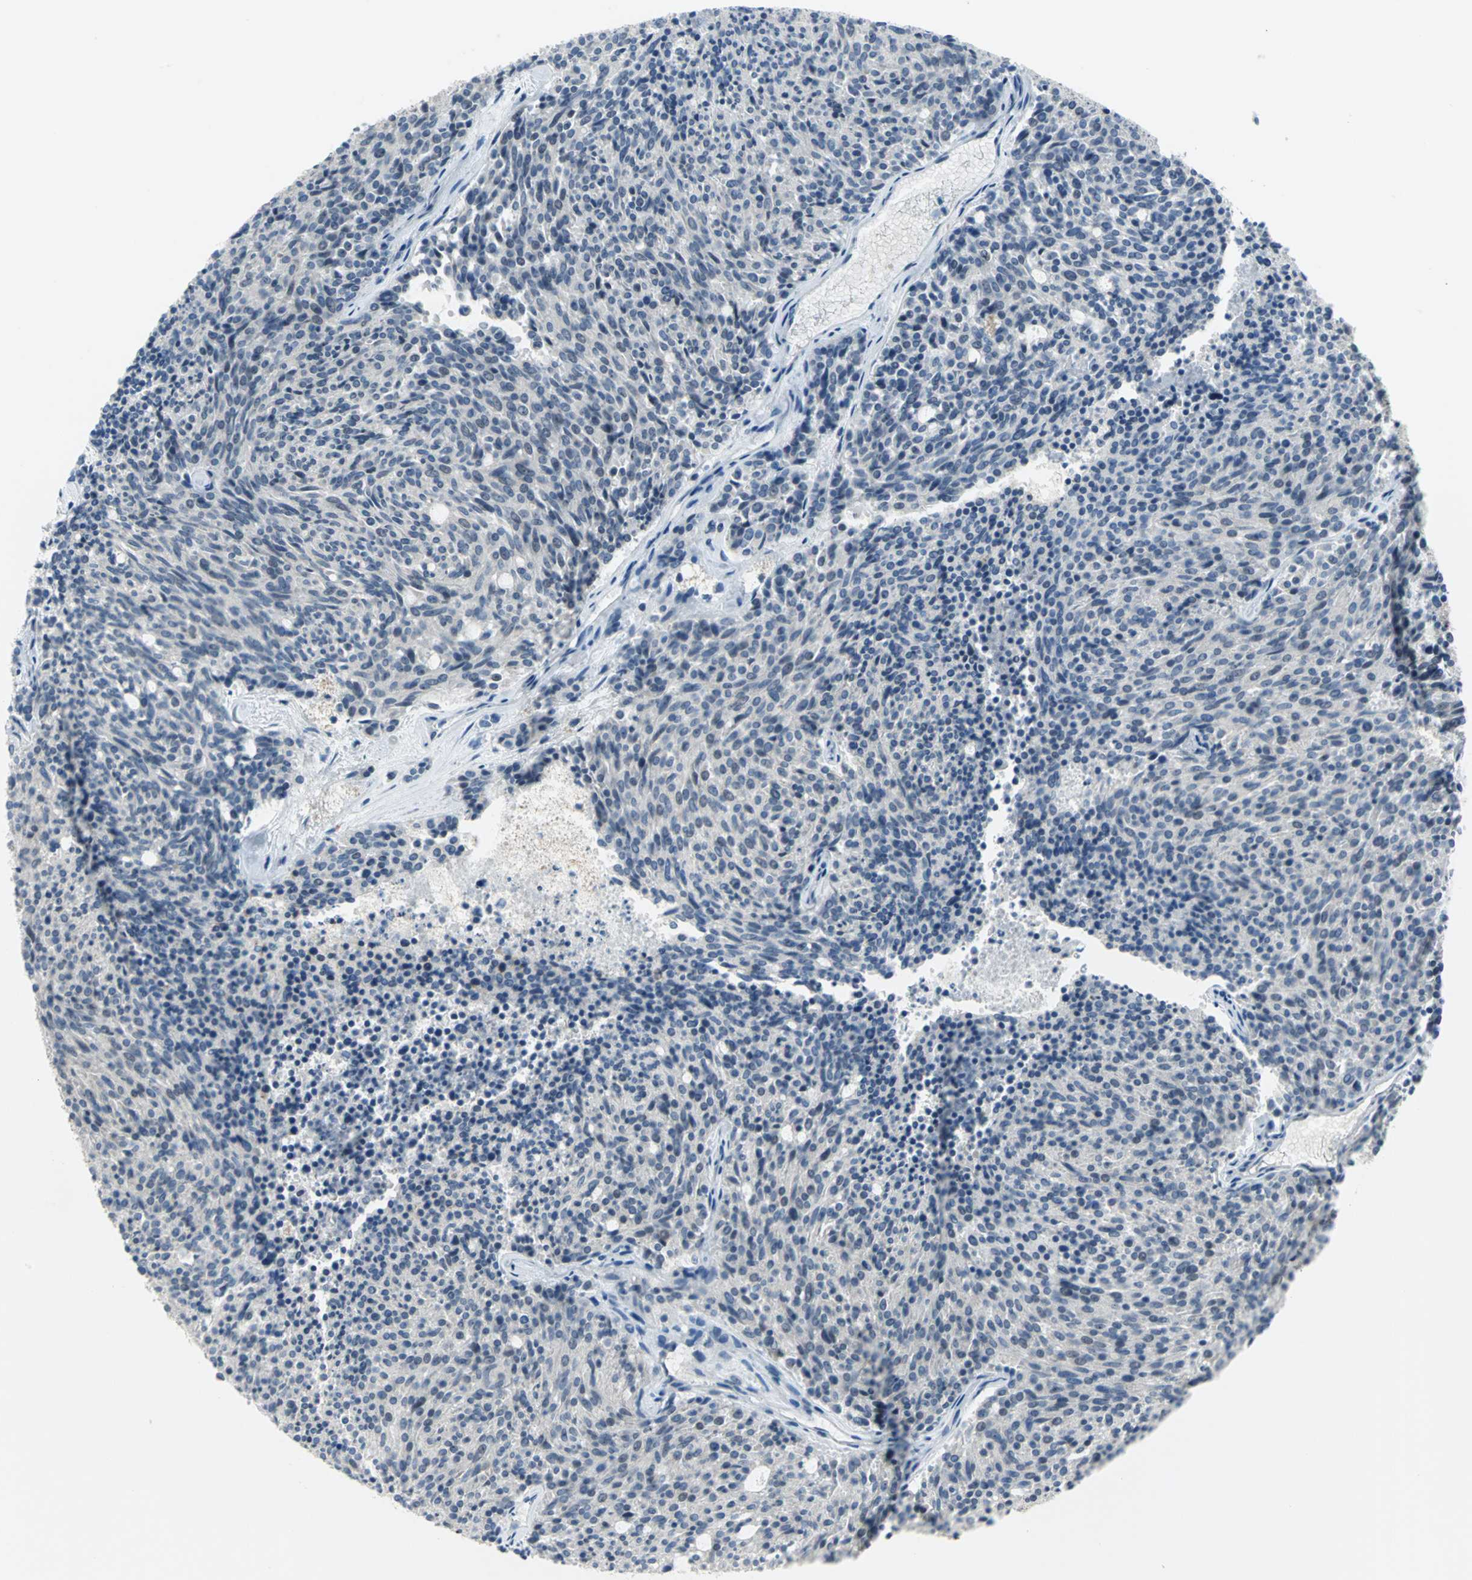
{"staining": {"intensity": "strong", "quantity": ">75%", "location": "nuclear"}, "tissue": "carcinoid", "cell_type": "Tumor cells", "image_type": "cancer", "snomed": [{"axis": "morphology", "description": "Carcinoid, malignant, NOS"}, {"axis": "topography", "description": "Pancreas"}], "caption": "About >75% of tumor cells in carcinoid demonstrate strong nuclear protein expression as visualized by brown immunohistochemical staining.", "gene": "MYBBP1A", "patient": {"sex": "female", "age": 54}}